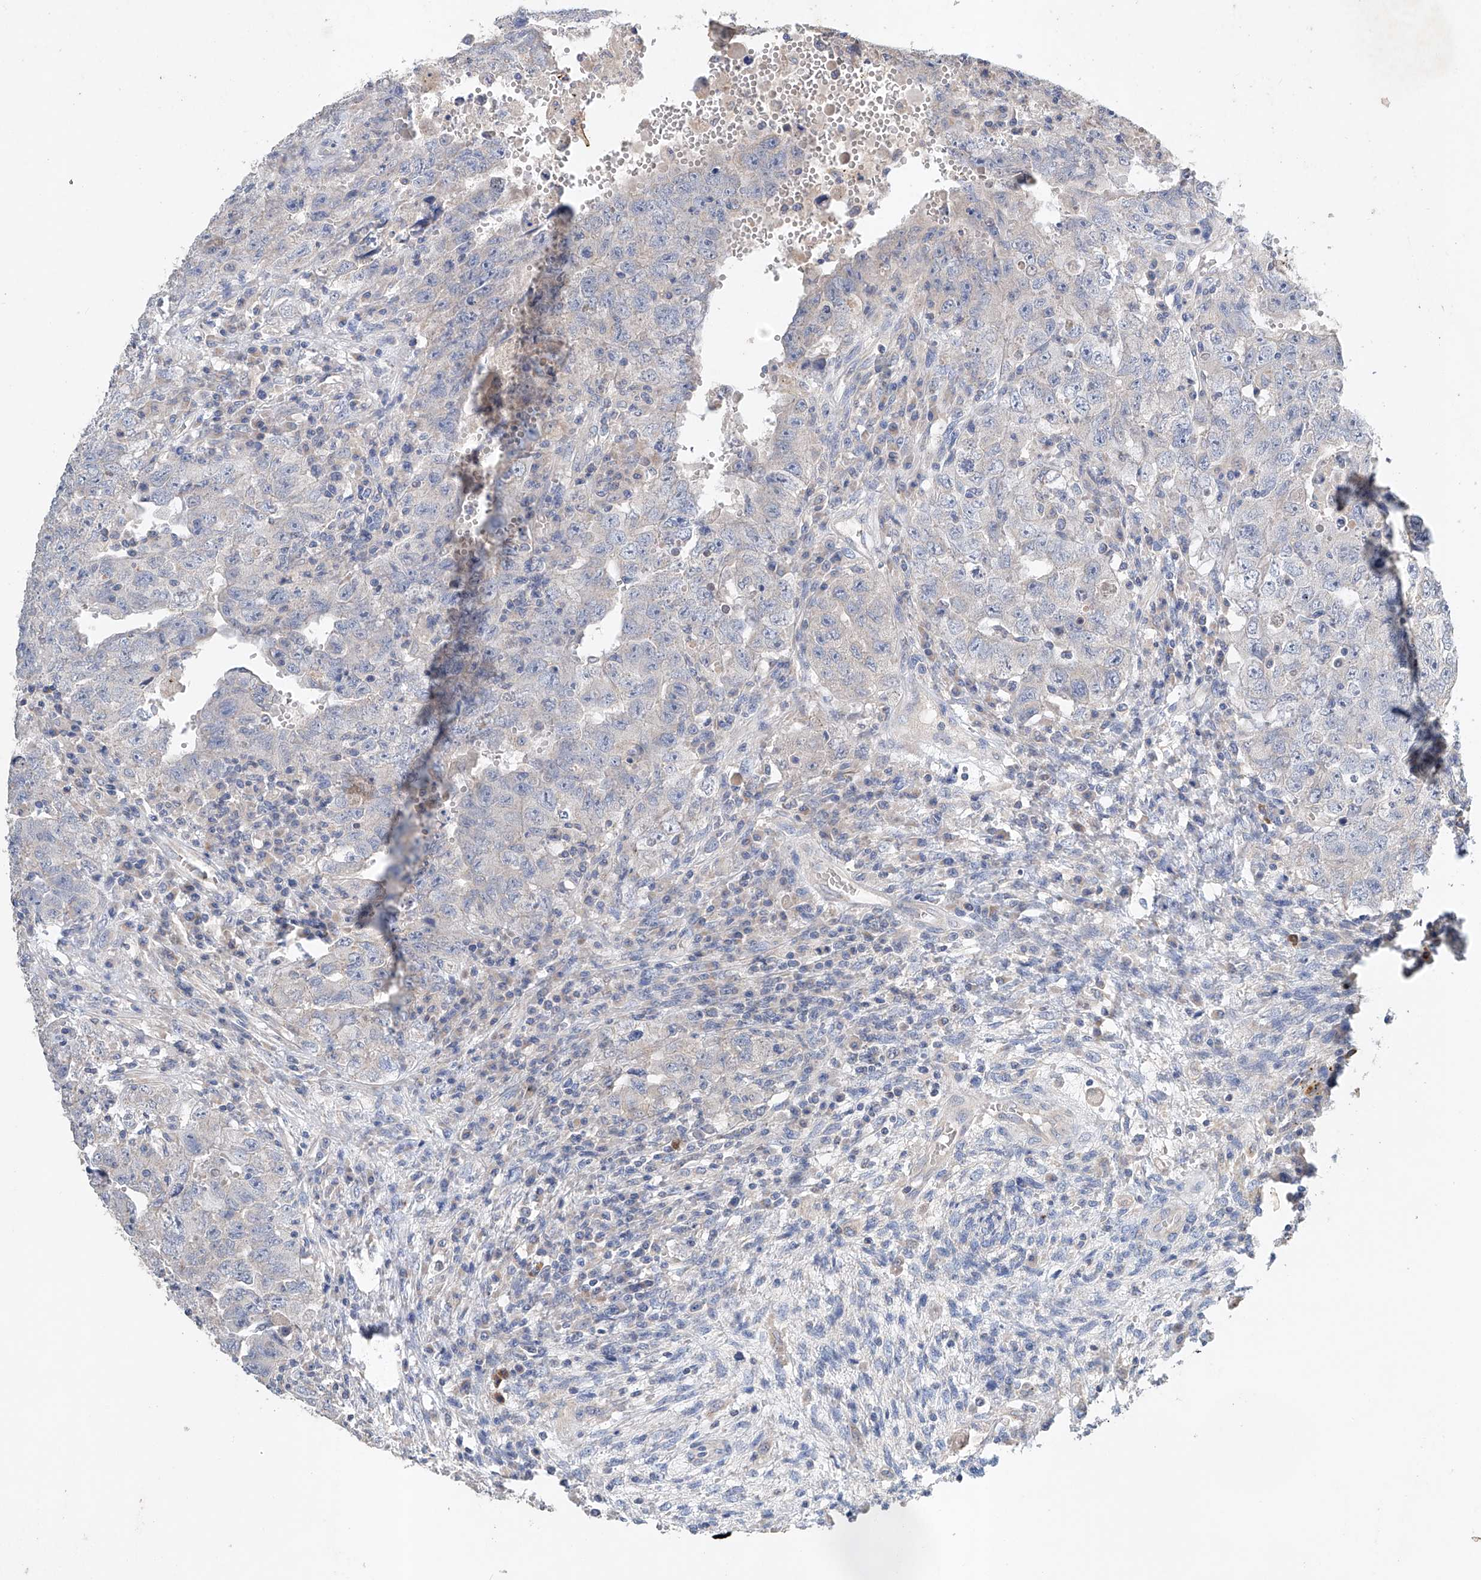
{"staining": {"intensity": "negative", "quantity": "none", "location": "none"}, "tissue": "testis cancer", "cell_type": "Tumor cells", "image_type": "cancer", "snomed": [{"axis": "morphology", "description": "Carcinoma, Embryonal, NOS"}, {"axis": "topography", "description": "Testis"}], "caption": "This is an immunohistochemistry photomicrograph of human testis cancer (embryonal carcinoma). There is no expression in tumor cells.", "gene": "GPC4", "patient": {"sex": "male", "age": 26}}